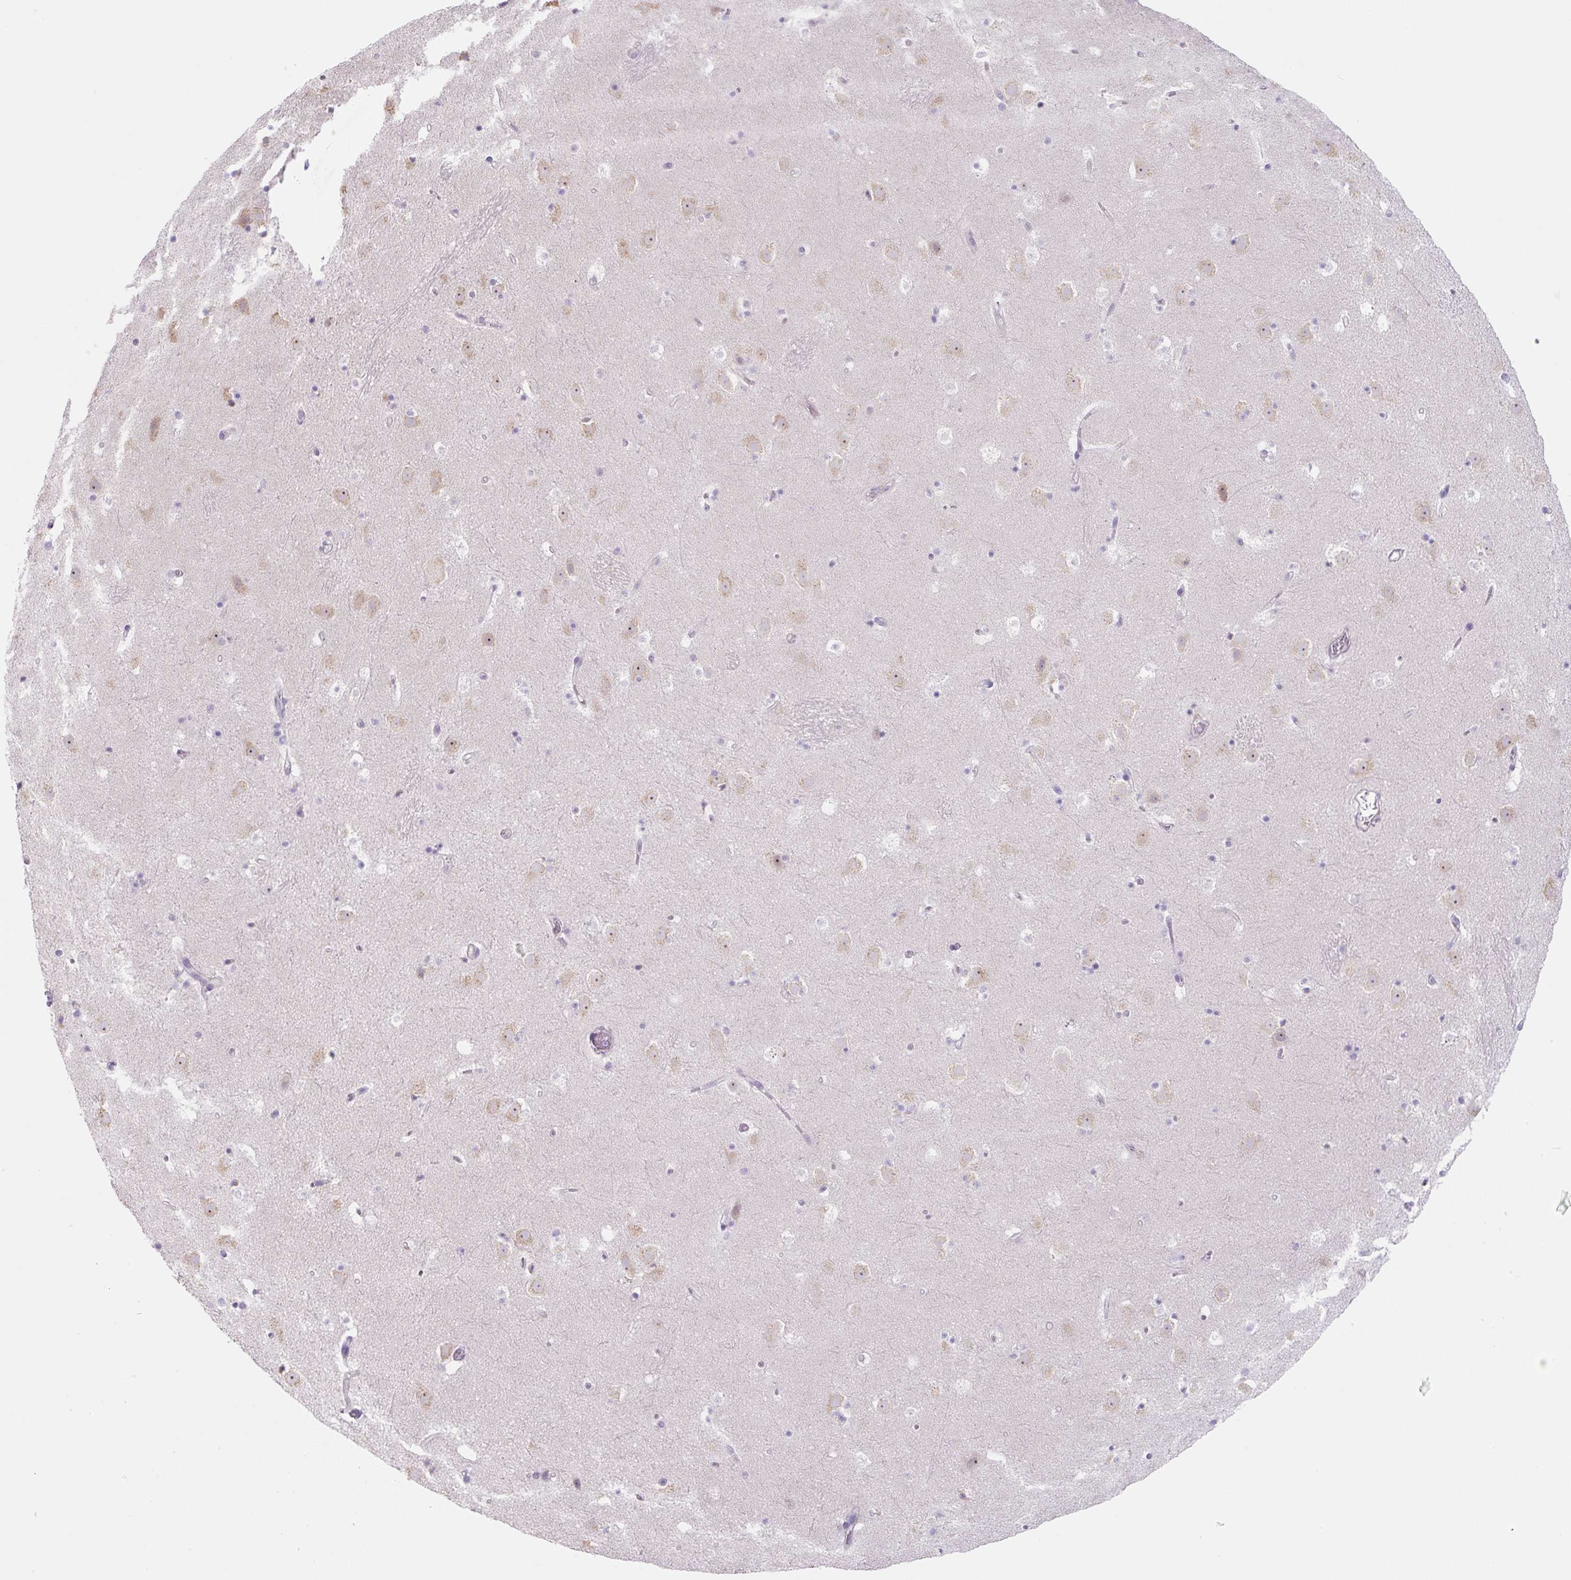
{"staining": {"intensity": "negative", "quantity": "none", "location": "none"}, "tissue": "caudate", "cell_type": "Glial cells", "image_type": "normal", "snomed": [{"axis": "morphology", "description": "Normal tissue, NOS"}, {"axis": "topography", "description": "Lateral ventricle wall"}], "caption": "DAB immunohistochemical staining of benign human caudate shows no significant positivity in glial cells.", "gene": "FZD5", "patient": {"sex": "male", "age": 37}}